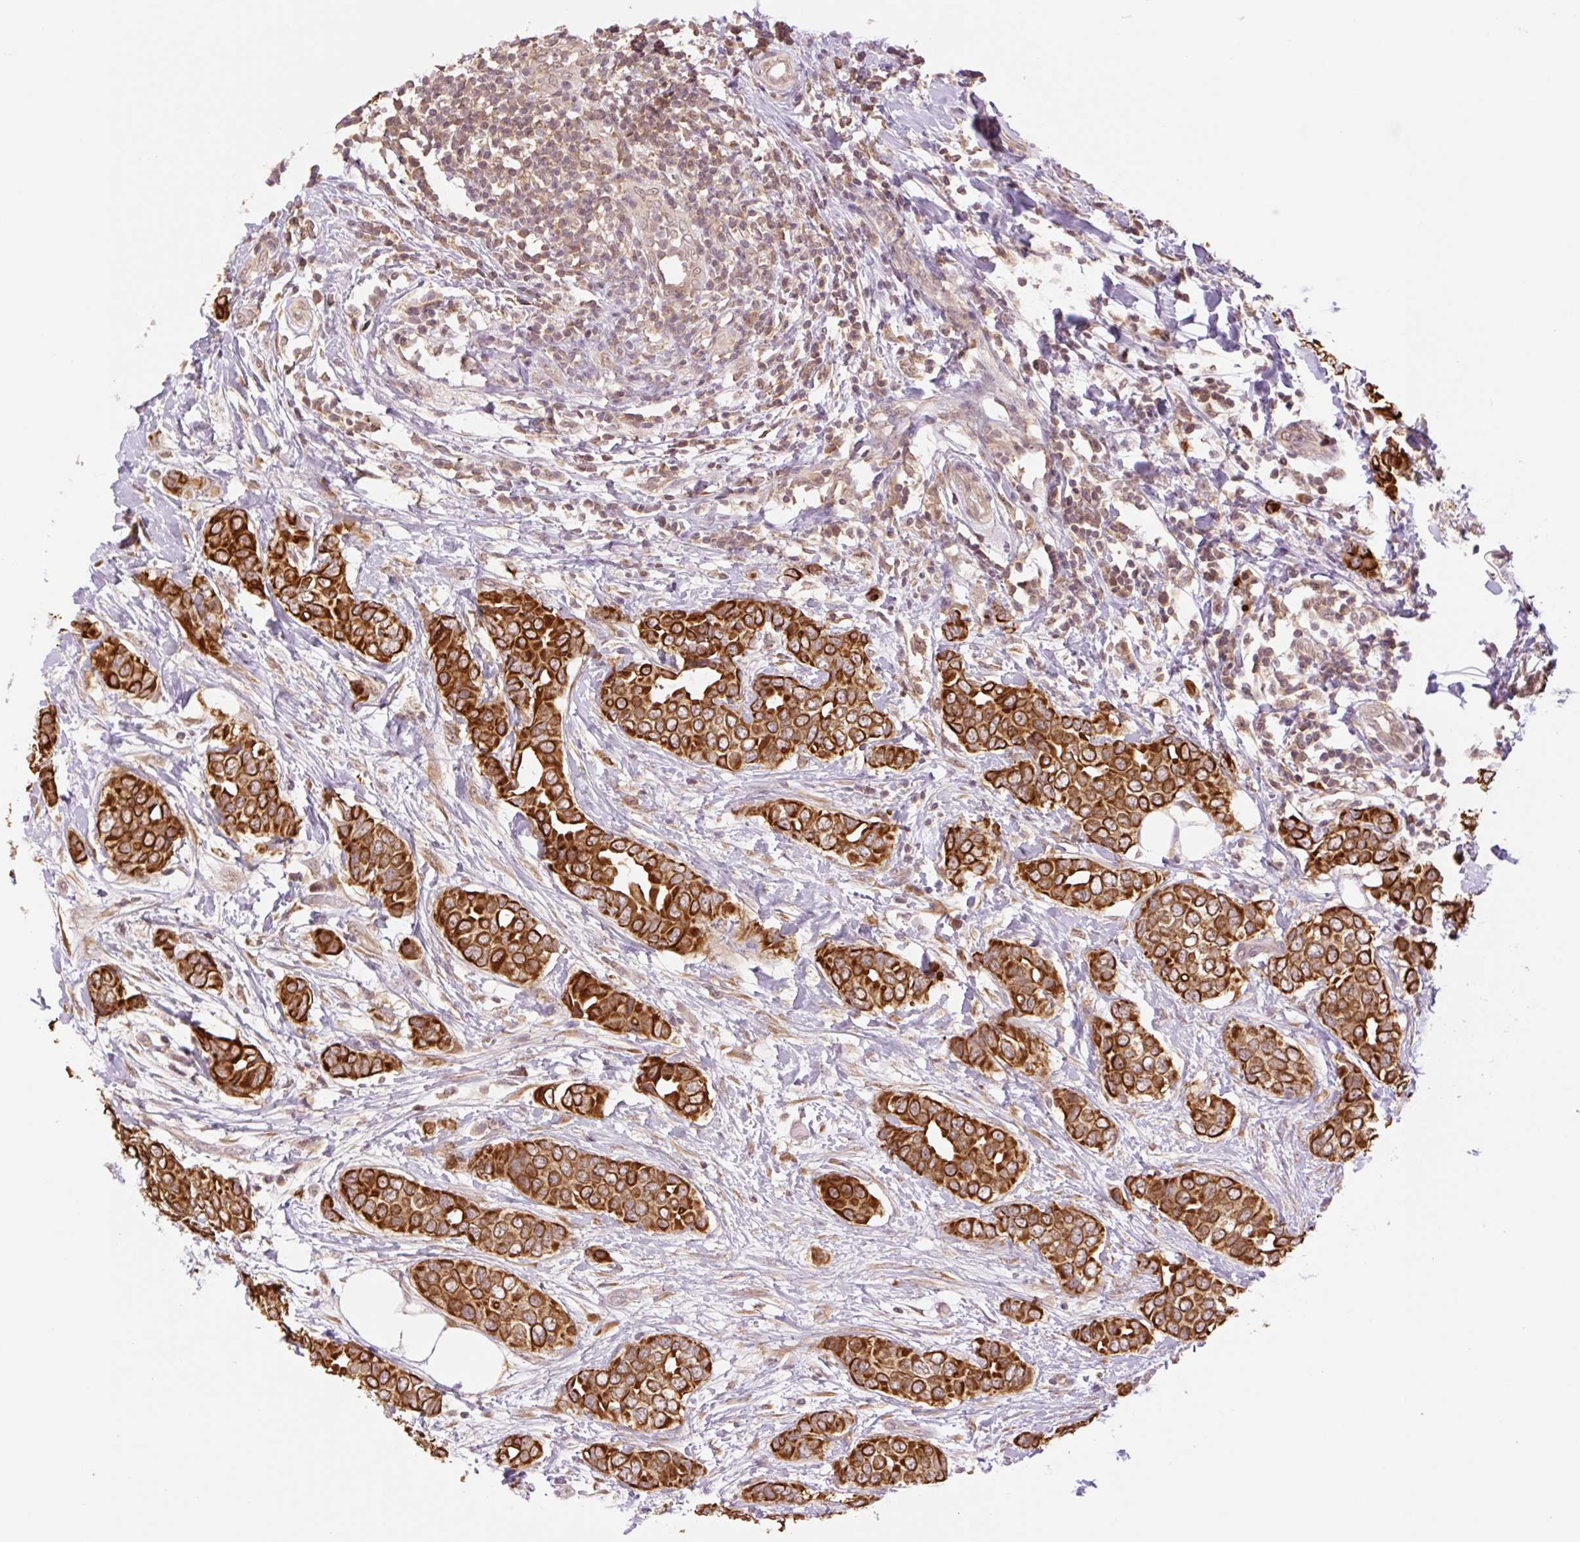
{"staining": {"intensity": "strong", "quantity": ">75%", "location": "cytoplasmic/membranous"}, "tissue": "breast cancer", "cell_type": "Tumor cells", "image_type": "cancer", "snomed": [{"axis": "morphology", "description": "Lobular carcinoma"}, {"axis": "topography", "description": "Breast"}], "caption": "Breast lobular carcinoma stained with DAB IHC exhibits high levels of strong cytoplasmic/membranous expression in approximately >75% of tumor cells.", "gene": "YJU2B", "patient": {"sex": "female", "age": 51}}